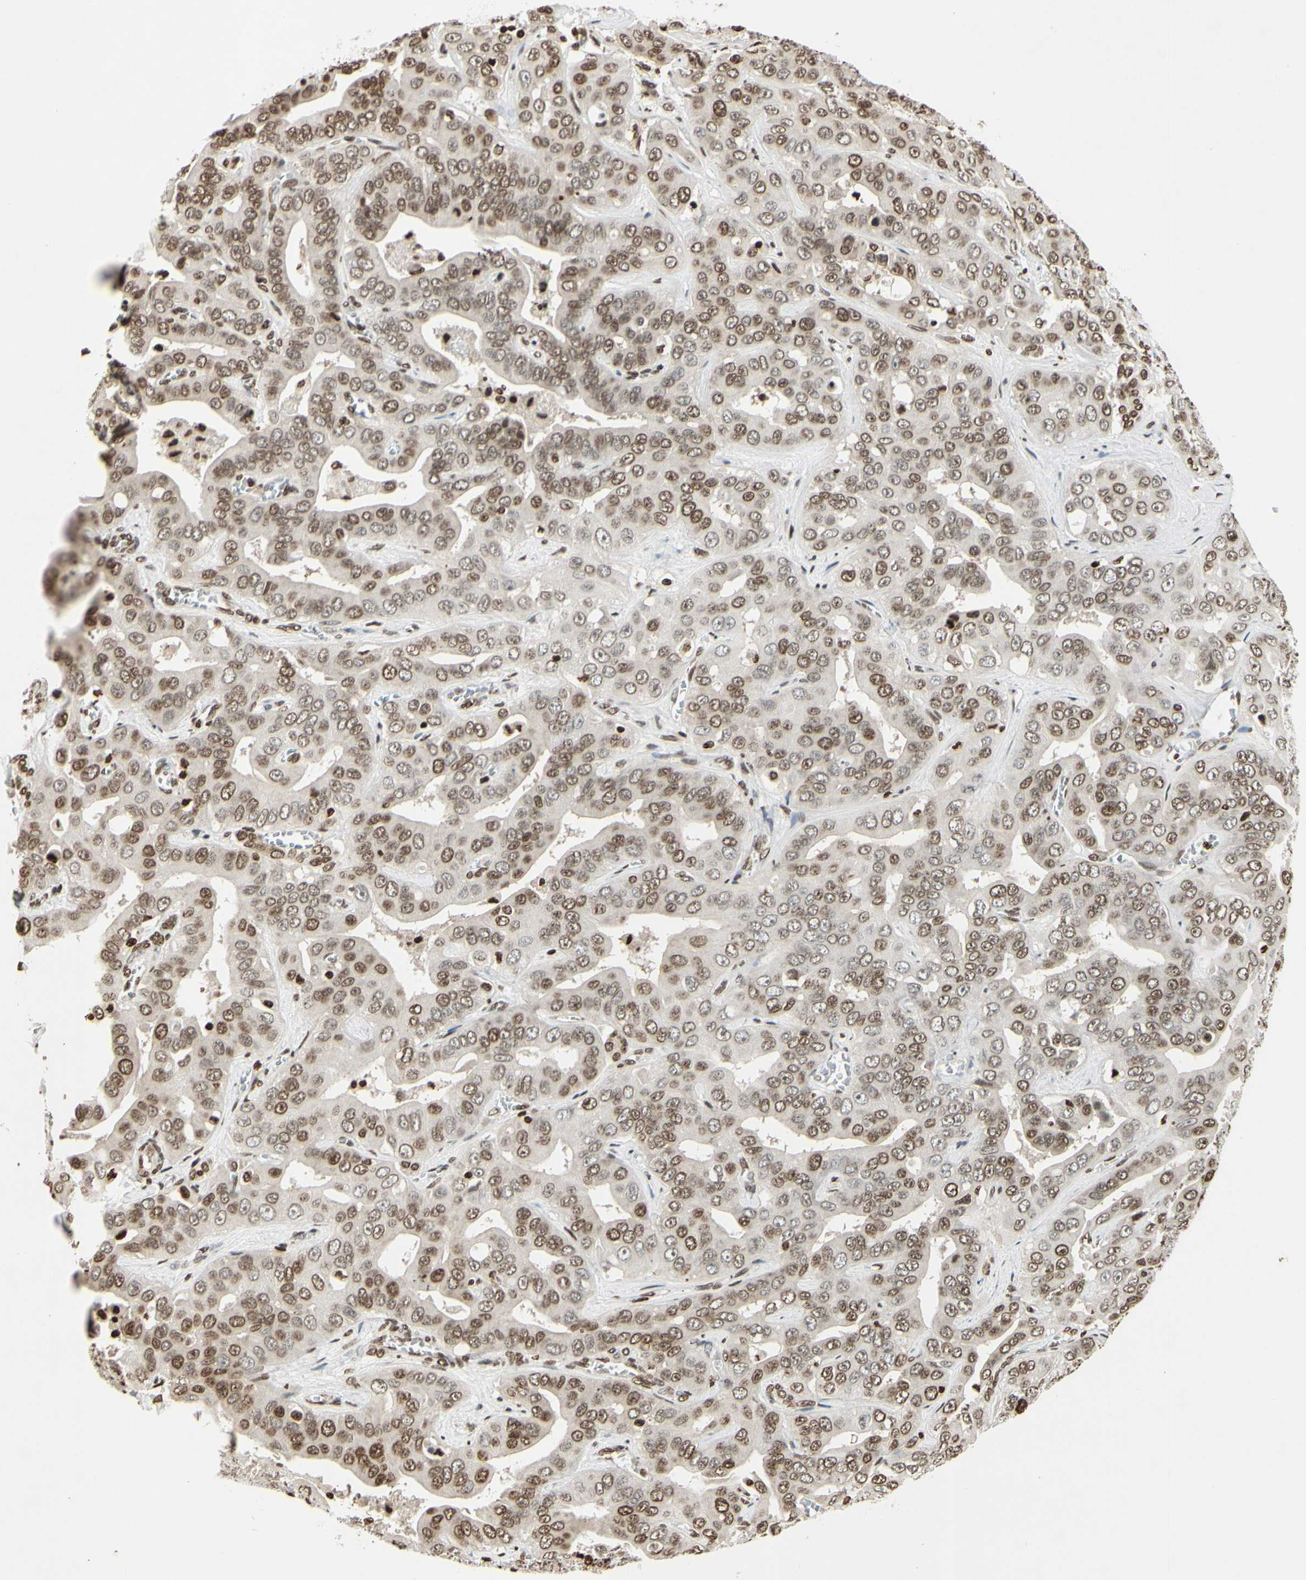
{"staining": {"intensity": "moderate", "quantity": ">75%", "location": "nuclear"}, "tissue": "liver cancer", "cell_type": "Tumor cells", "image_type": "cancer", "snomed": [{"axis": "morphology", "description": "Cholangiocarcinoma"}, {"axis": "topography", "description": "Liver"}], "caption": "Immunohistochemistry (IHC) (DAB) staining of human liver cancer exhibits moderate nuclear protein expression in approximately >75% of tumor cells. (Stains: DAB (3,3'-diaminobenzidine) in brown, nuclei in blue, Microscopy: brightfield microscopy at high magnification).", "gene": "RORA", "patient": {"sex": "female", "age": 52}}